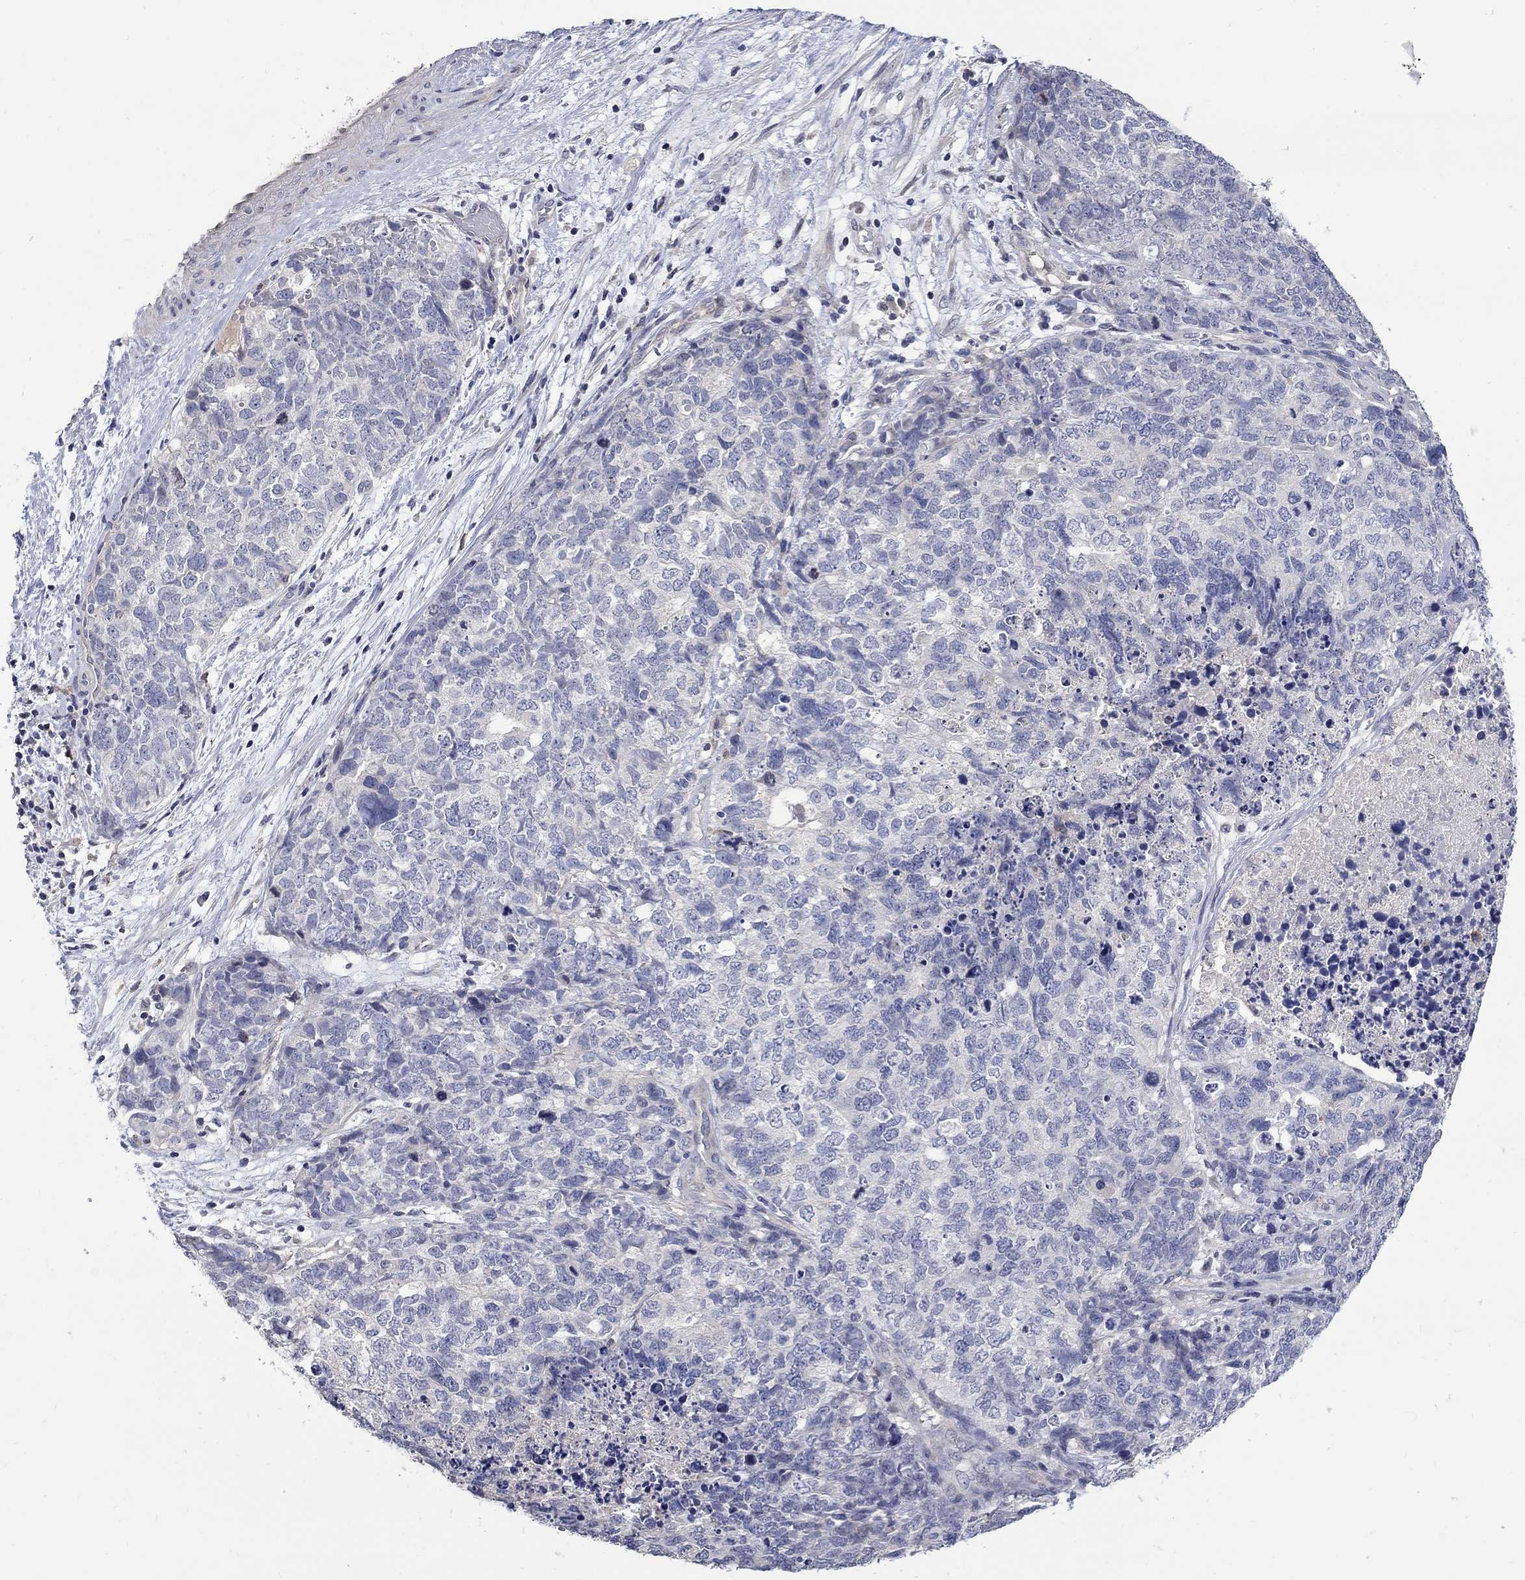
{"staining": {"intensity": "negative", "quantity": "none", "location": "none"}, "tissue": "cervical cancer", "cell_type": "Tumor cells", "image_type": "cancer", "snomed": [{"axis": "morphology", "description": "Squamous cell carcinoma, NOS"}, {"axis": "topography", "description": "Cervix"}], "caption": "There is no significant expression in tumor cells of squamous cell carcinoma (cervical).", "gene": "CETN1", "patient": {"sex": "female", "age": 63}}